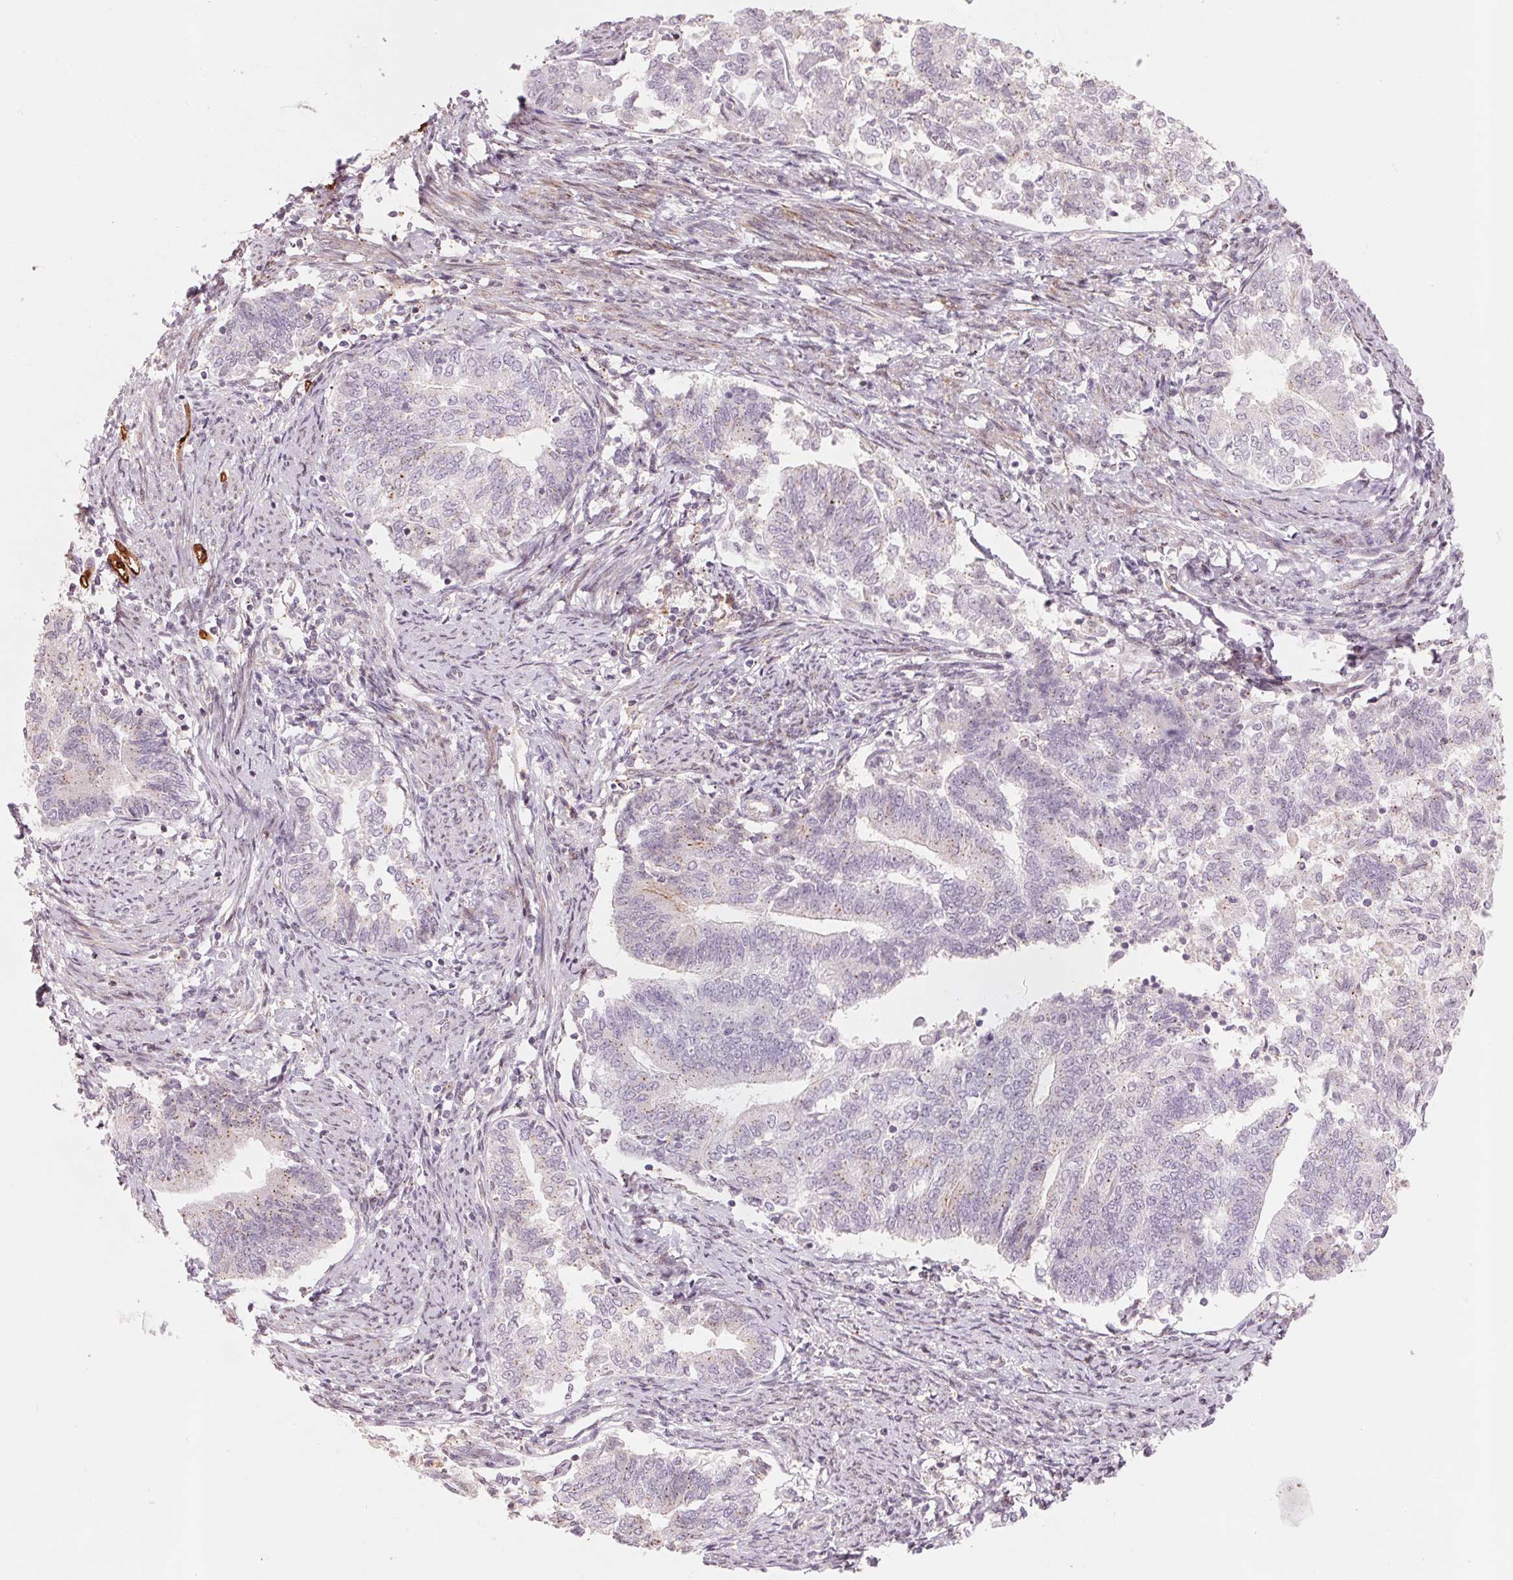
{"staining": {"intensity": "weak", "quantity": "<25%", "location": "cytoplasmic/membranous"}, "tissue": "endometrial cancer", "cell_type": "Tumor cells", "image_type": "cancer", "snomed": [{"axis": "morphology", "description": "Adenocarcinoma, NOS"}, {"axis": "topography", "description": "Endometrium"}], "caption": "The micrograph demonstrates no significant positivity in tumor cells of endometrial cancer. (Stains: DAB immunohistochemistry (IHC) with hematoxylin counter stain, Microscopy: brightfield microscopy at high magnification).", "gene": "SLC17A4", "patient": {"sex": "female", "age": 65}}